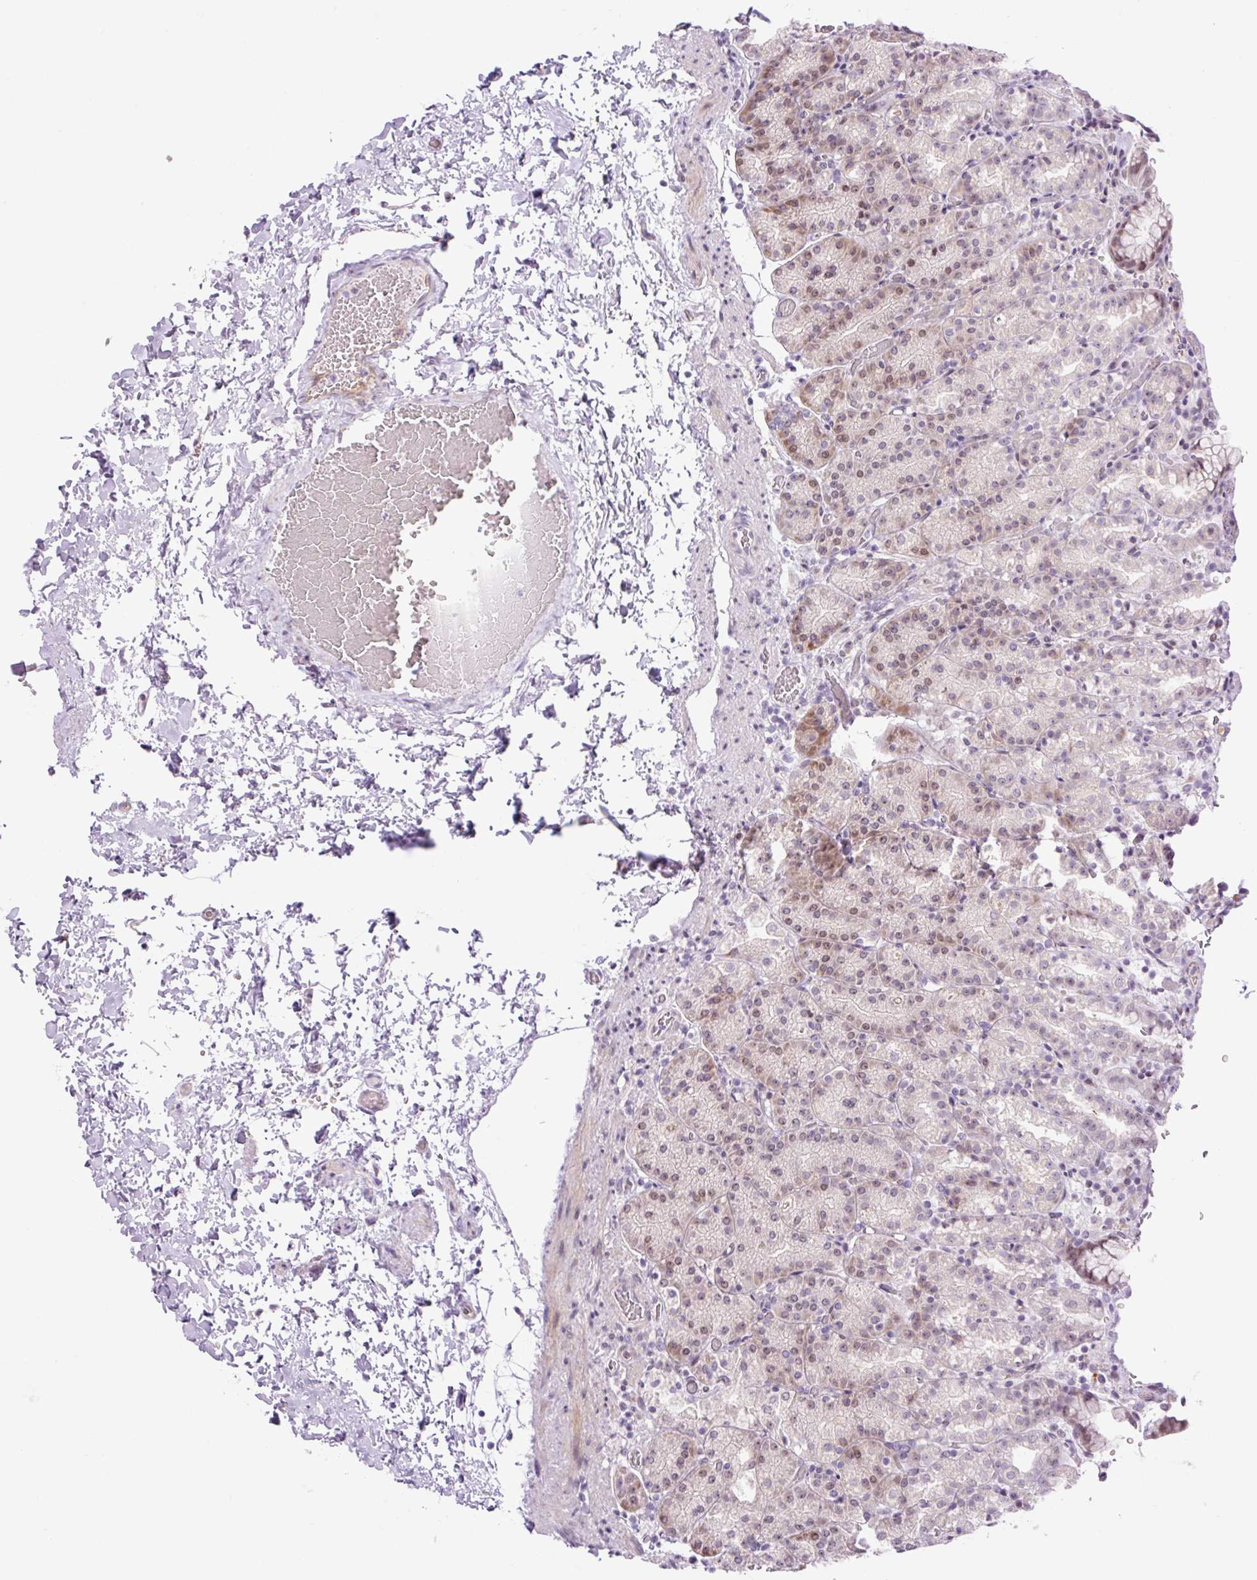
{"staining": {"intensity": "moderate", "quantity": "<25%", "location": "cytoplasmic/membranous,nuclear"}, "tissue": "stomach", "cell_type": "Glandular cells", "image_type": "normal", "snomed": [{"axis": "morphology", "description": "Normal tissue, NOS"}, {"axis": "topography", "description": "Stomach, upper"}], "caption": "Protein expression analysis of unremarkable human stomach reveals moderate cytoplasmic/membranous,nuclear staining in about <25% of glandular cells. The staining is performed using DAB brown chromogen to label protein expression. The nuclei are counter-stained blue using hematoxylin.", "gene": "ENSG00000268750", "patient": {"sex": "female", "age": 81}}